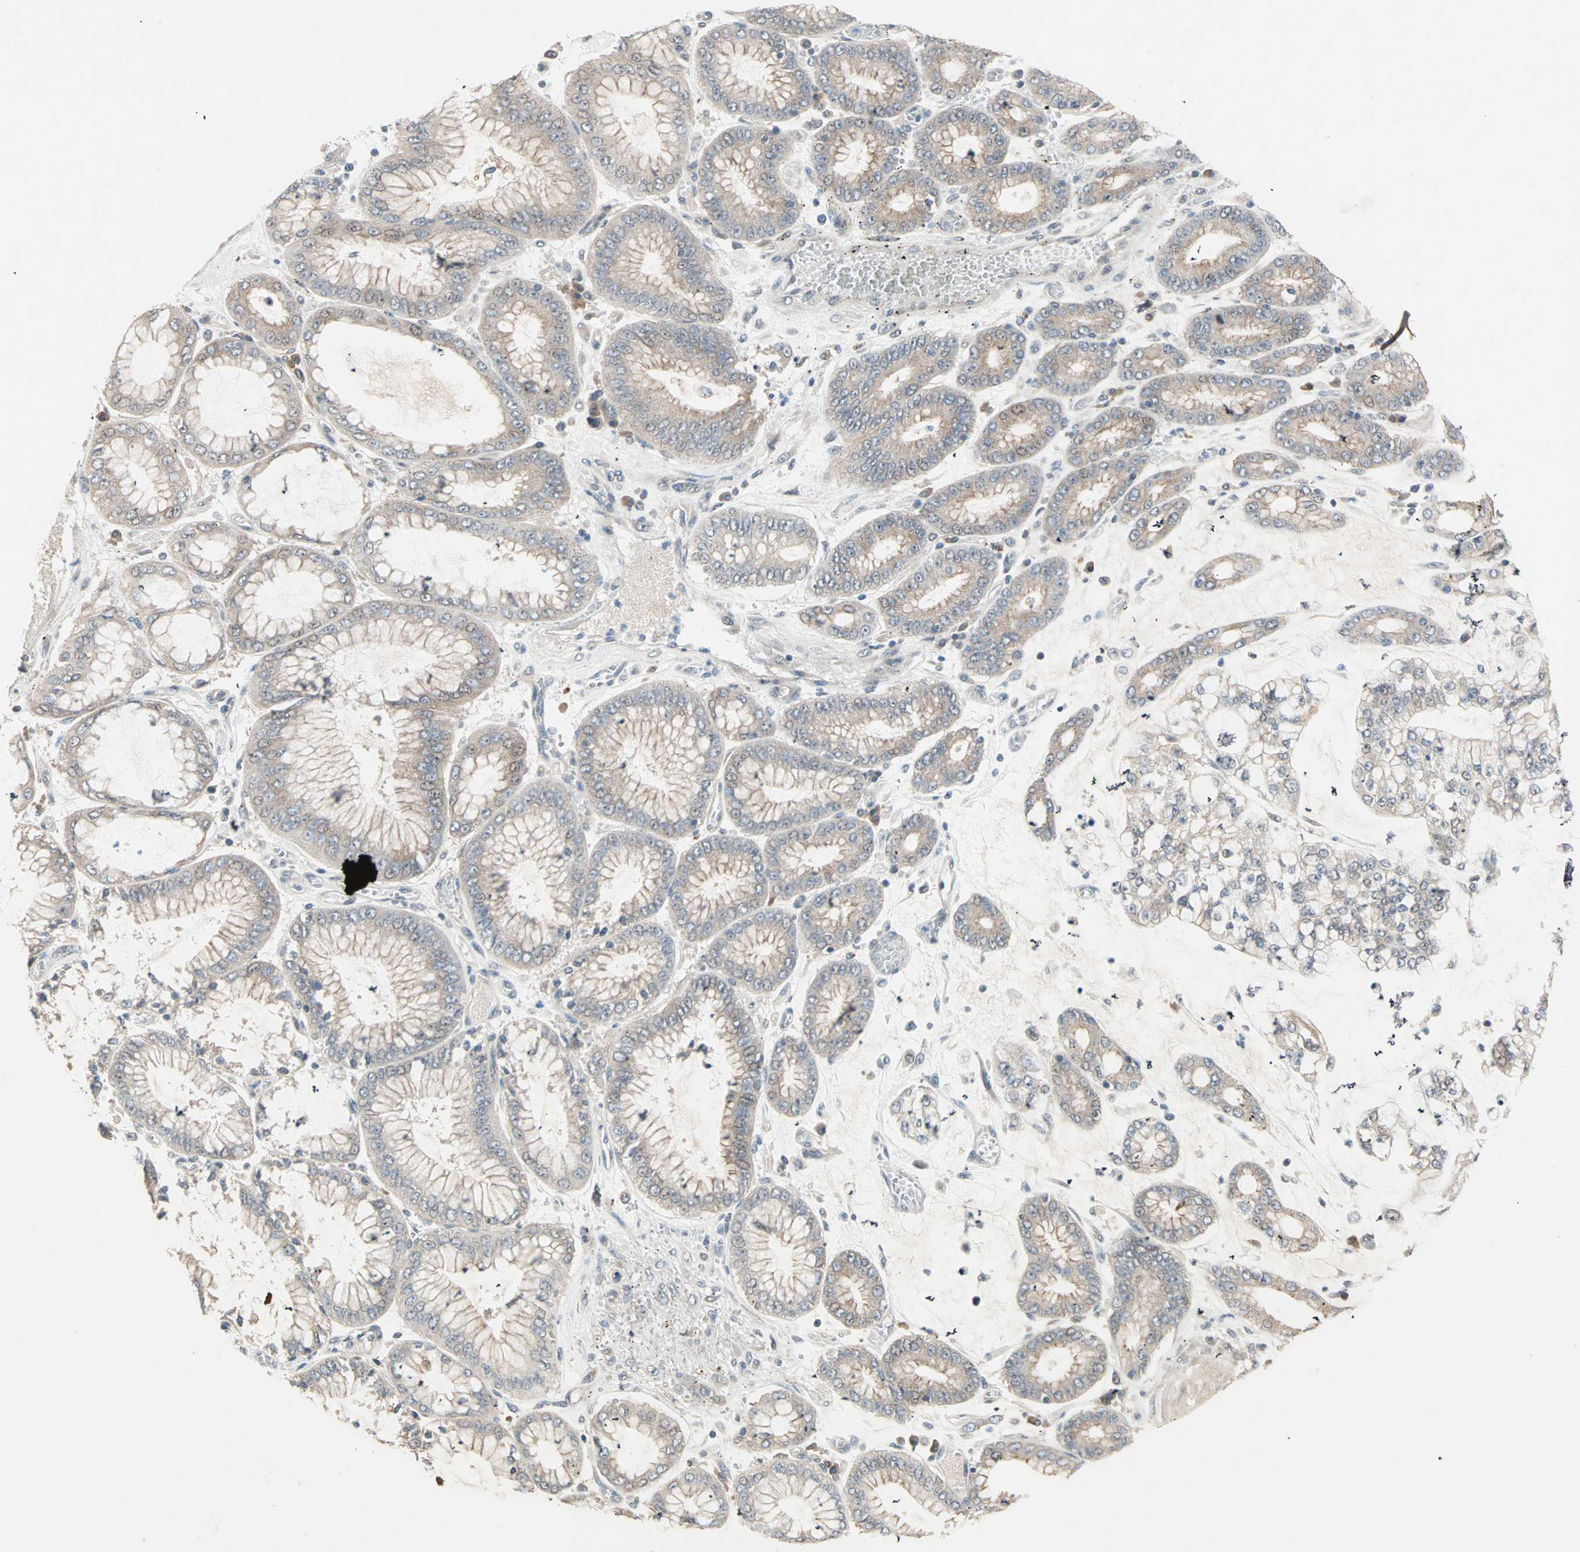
{"staining": {"intensity": "weak", "quantity": ">75%", "location": "cytoplasmic/membranous"}, "tissue": "stomach cancer", "cell_type": "Tumor cells", "image_type": "cancer", "snomed": [{"axis": "morphology", "description": "Normal tissue, NOS"}, {"axis": "morphology", "description": "Adenocarcinoma, NOS"}, {"axis": "topography", "description": "Stomach, upper"}, {"axis": "topography", "description": "Stomach"}], "caption": "Immunohistochemistry (IHC) (DAB) staining of human stomach cancer (adenocarcinoma) displays weak cytoplasmic/membranous protein positivity in approximately >75% of tumor cells.", "gene": "TTF2", "patient": {"sex": "male", "age": 76}}